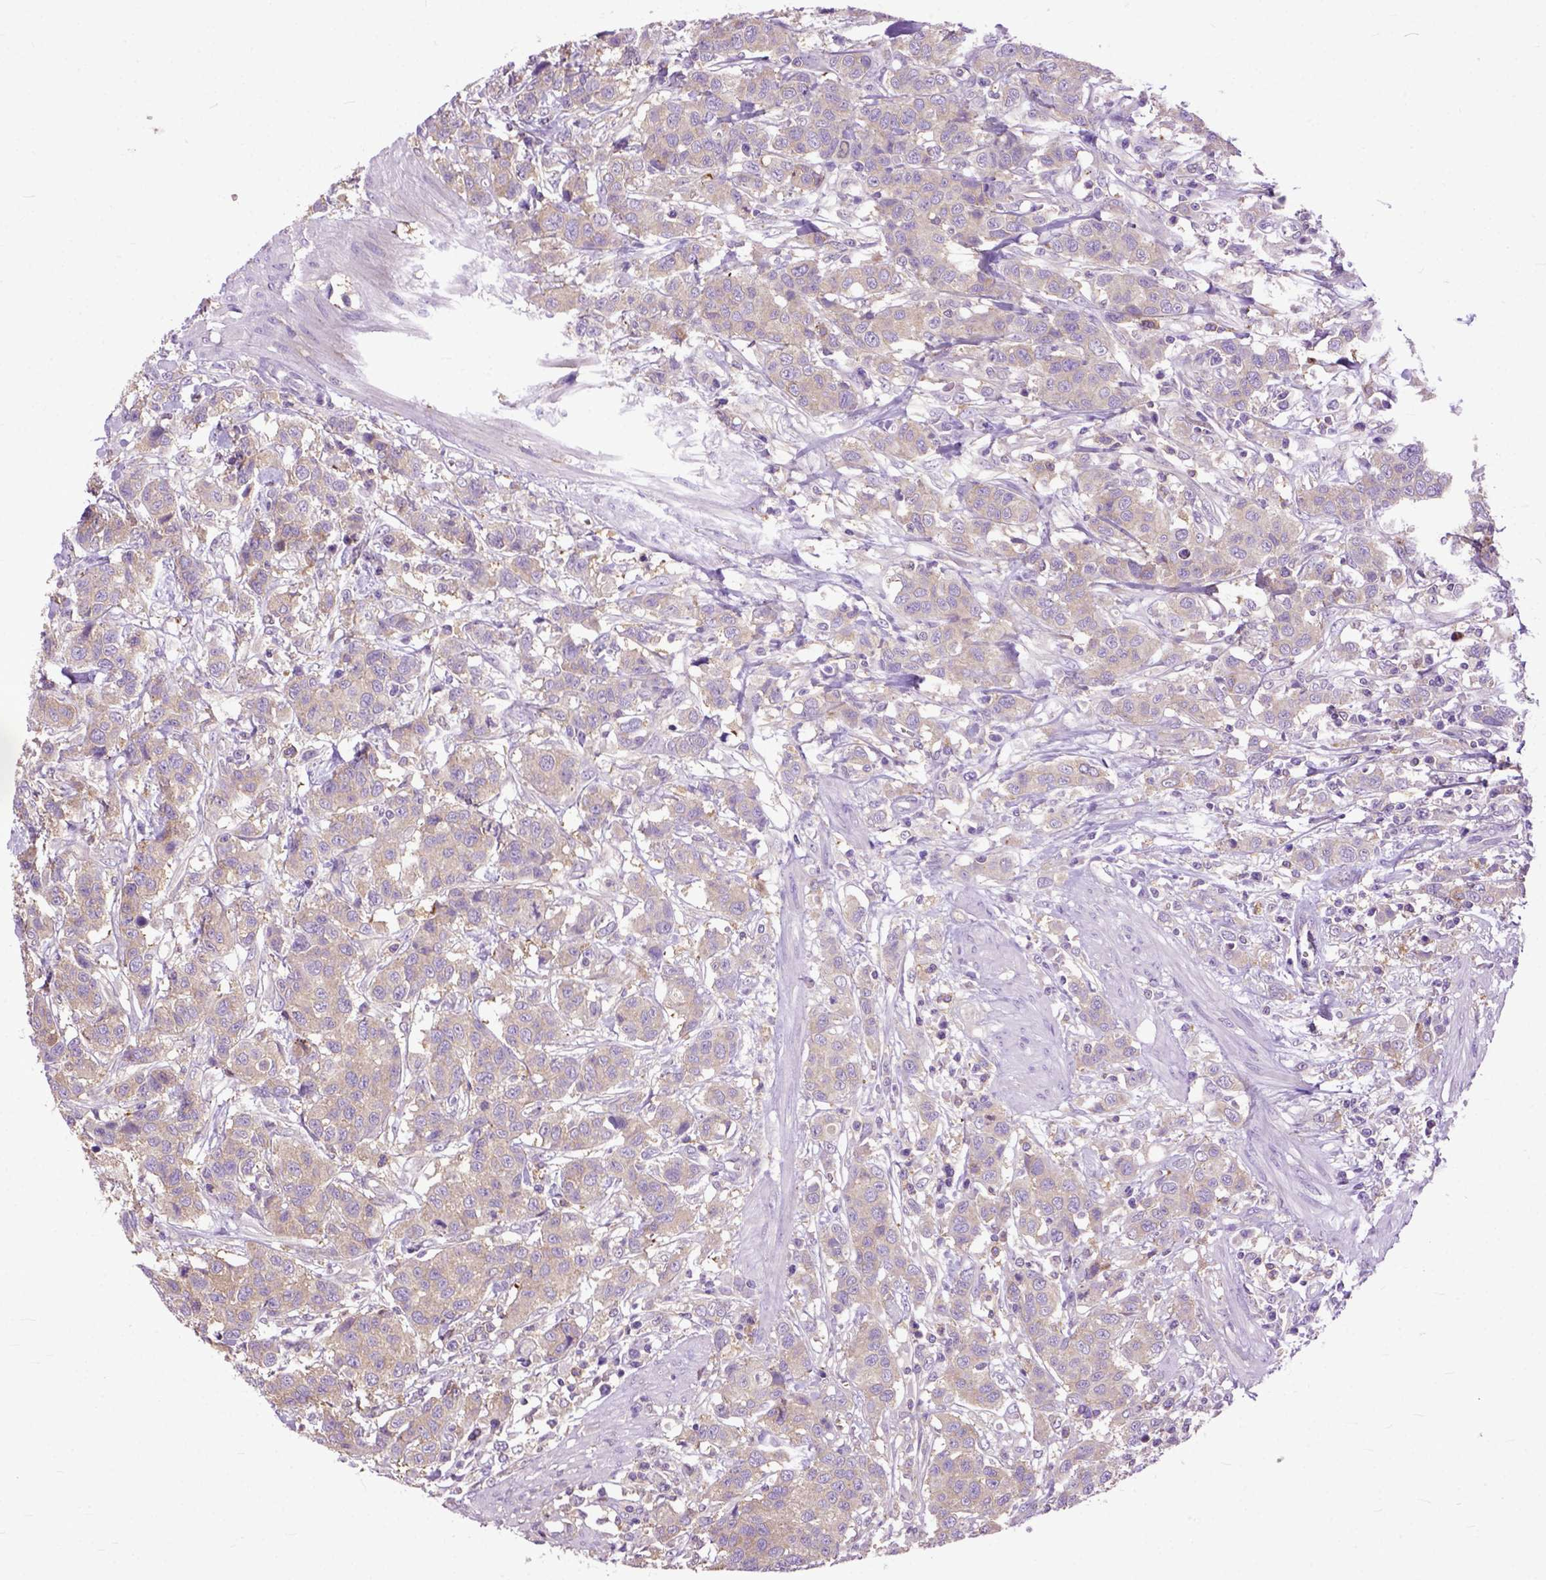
{"staining": {"intensity": "weak", "quantity": "25%-75%", "location": "cytoplasmic/membranous"}, "tissue": "urothelial cancer", "cell_type": "Tumor cells", "image_type": "cancer", "snomed": [{"axis": "morphology", "description": "Urothelial carcinoma, High grade"}, {"axis": "topography", "description": "Urinary bladder"}], "caption": "The micrograph exhibits a brown stain indicating the presence of a protein in the cytoplasmic/membranous of tumor cells in high-grade urothelial carcinoma.", "gene": "NAMPT", "patient": {"sex": "female", "age": 58}}